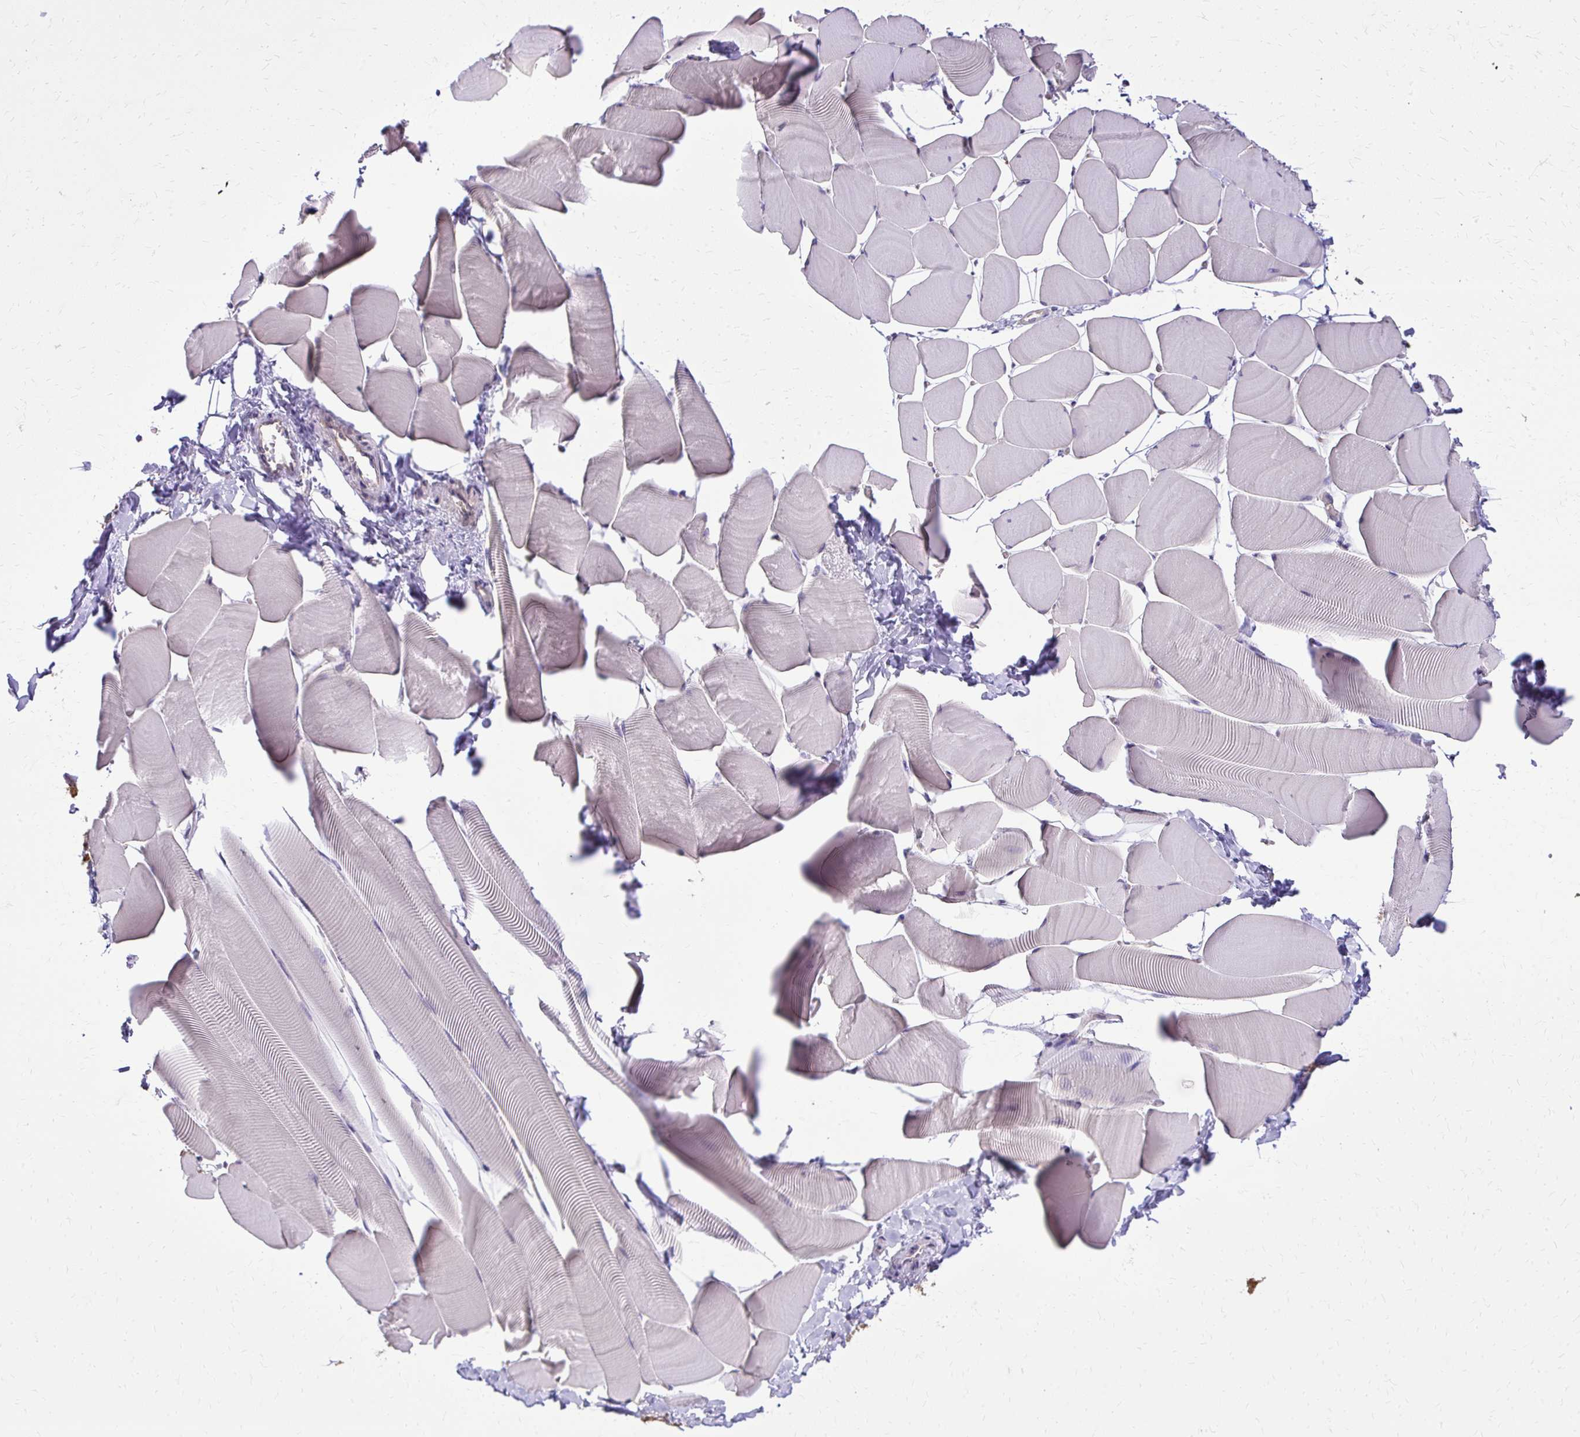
{"staining": {"intensity": "negative", "quantity": "none", "location": "none"}, "tissue": "skeletal muscle", "cell_type": "Myocytes", "image_type": "normal", "snomed": [{"axis": "morphology", "description": "Normal tissue, NOS"}, {"axis": "topography", "description": "Skeletal muscle"}], "caption": "Myocytes show no significant expression in unremarkable skeletal muscle.", "gene": "RUNDC3B", "patient": {"sex": "male", "age": 25}}